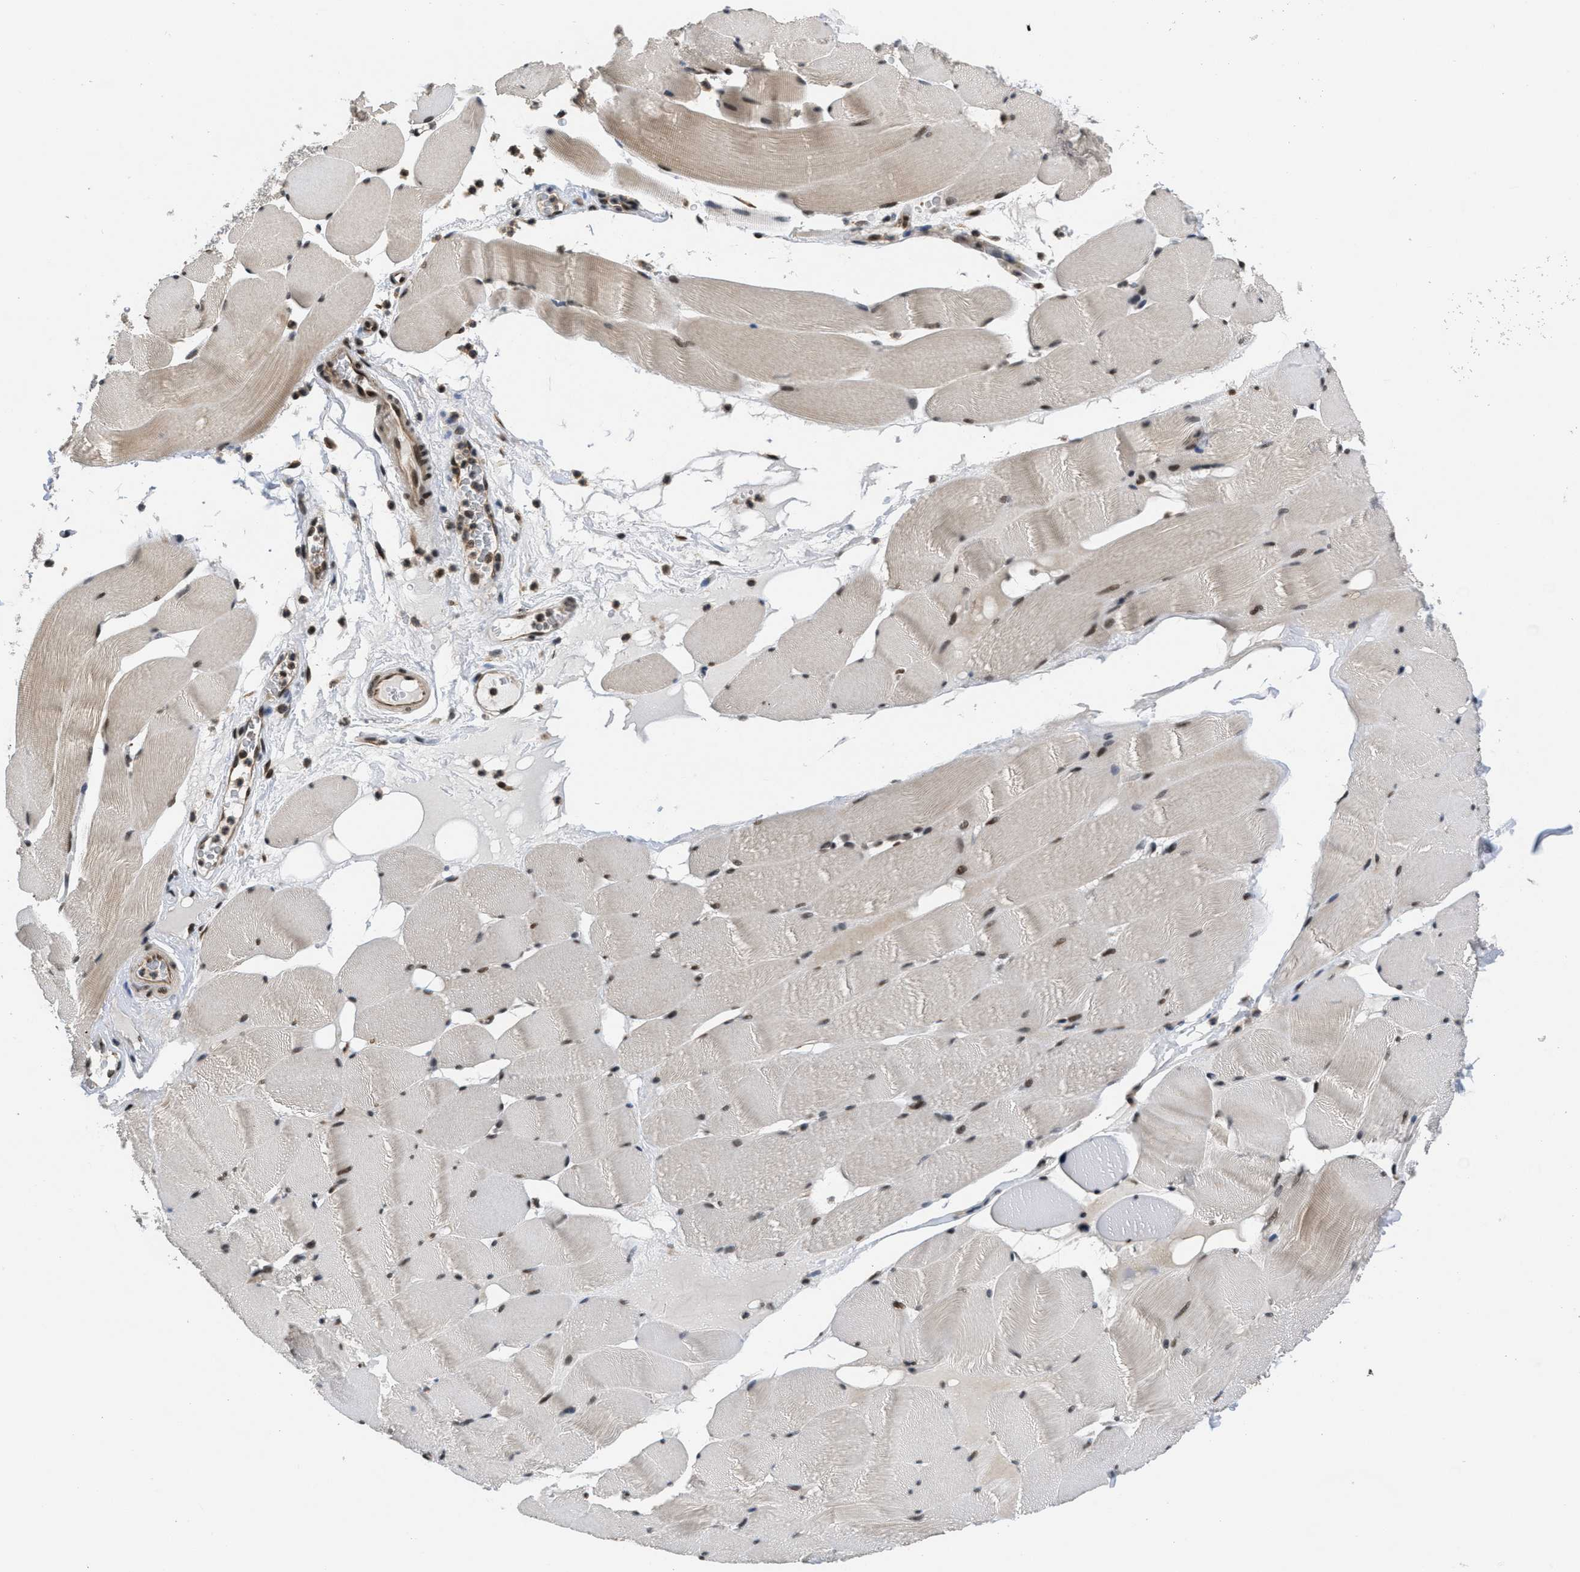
{"staining": {"intensity": "moderate", "quantity": ">75%", "location": "cytoplasmic/membranous,nuclear"}, "tissue": "skeletal muscle", "cell_type": "Myocytes", "image_type": "normal", "snomed": [{"axis": "morphology", "description": "Normal tissue, NOS"}, {"axis": "topography", "description": "Skeletal muscle"}], "caption": "A medium amount of moderate cytoplasmic/membranous,nuclear expression is appreciated in about >75% of myocytes in normal skeletal muscle. (IHC, brightfield microscopy, high magnification).", "gene": "CUL4B", "patient": {"sex": "male", "age": 62}}